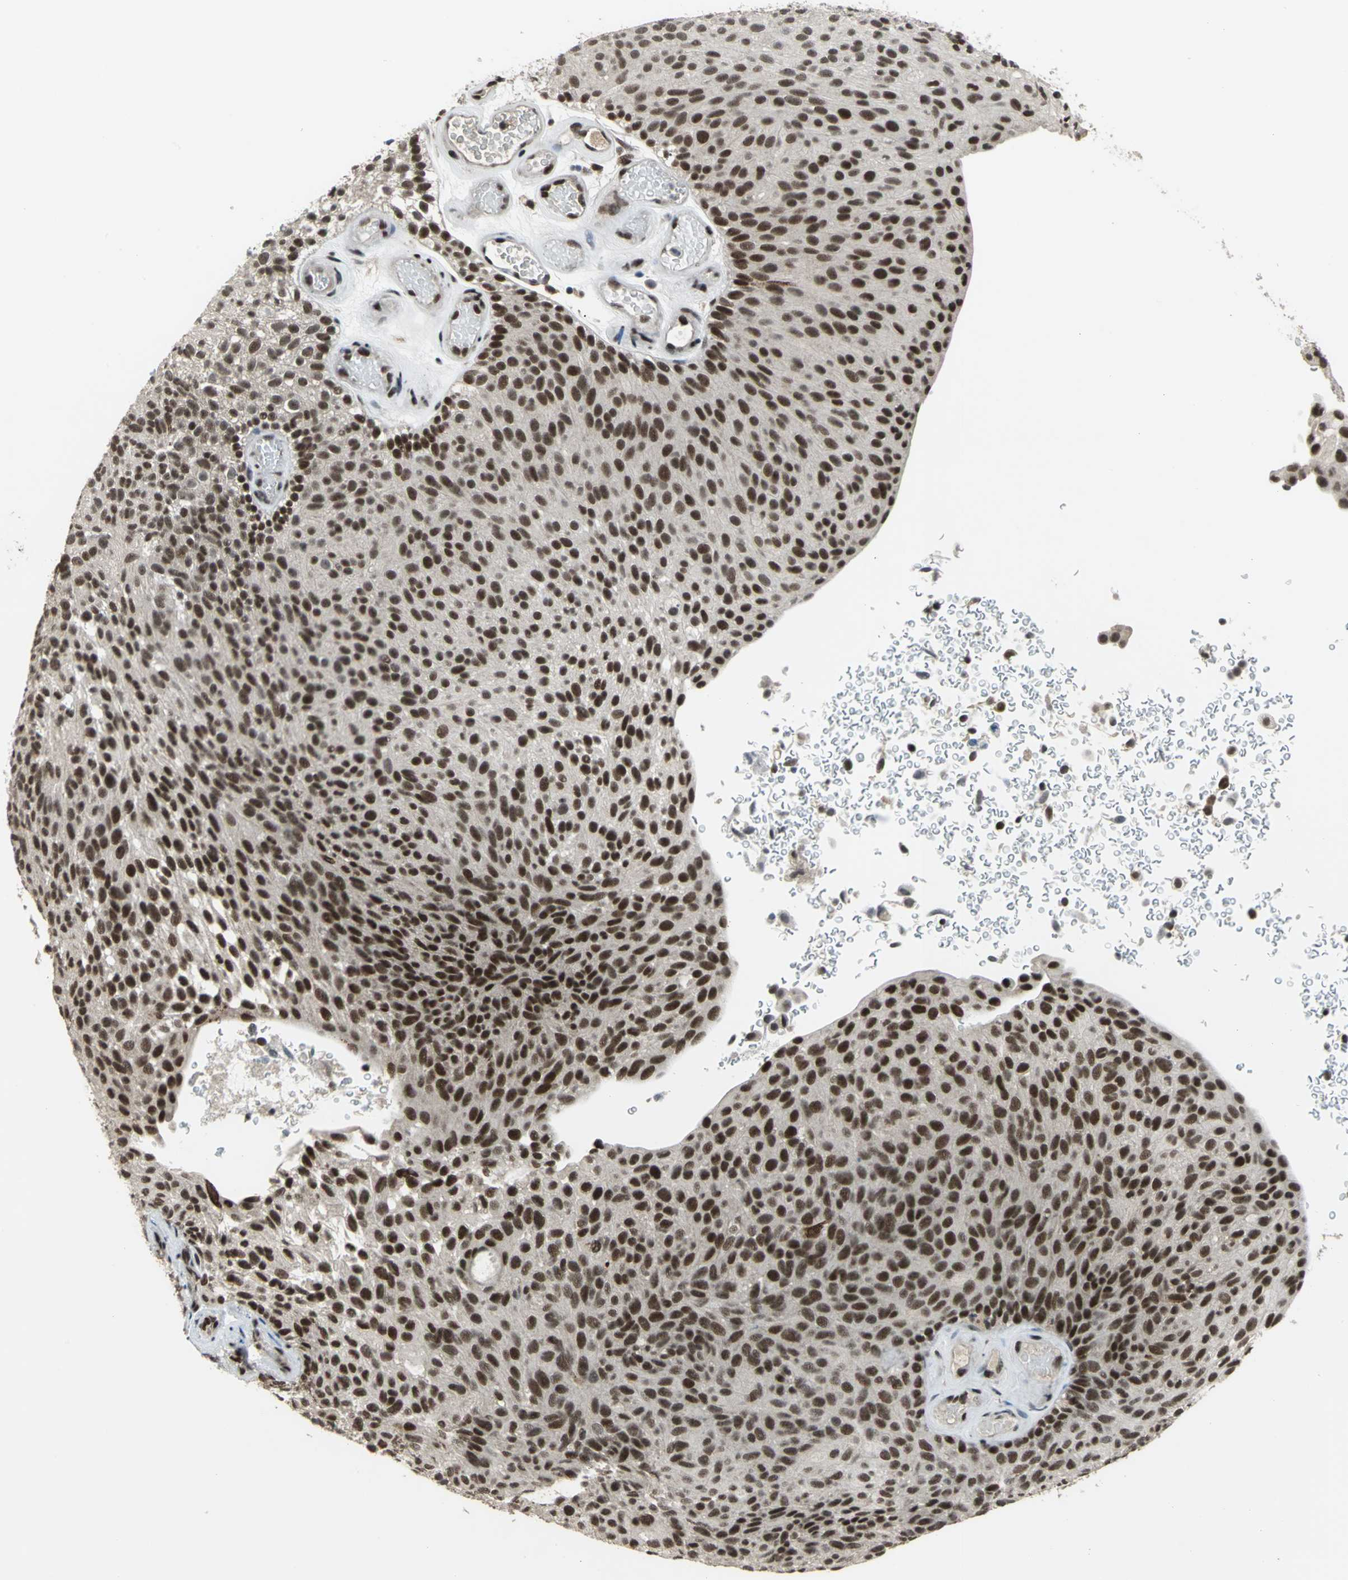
{"staining": {"intensity": "strong", "quantity": ">75%", "location": "nuclear"}, "tissue": "urothelial cancer", "cell_type": "Tumor cells", "image_type": "cancer", "snomed": [{"axis": "morphology", "description": "Urothelial carcinoma, Low grade"}, {"axis": "topography", "description": "Urinary bladder"}], "caption": "This is a histology image of IHC staining of urothelial carcinoma (low-grade), which shows strong staining in the nuclear of tumor cells.", "gene": "ELF2", "patient": {"sex": "male", "age": 78}}